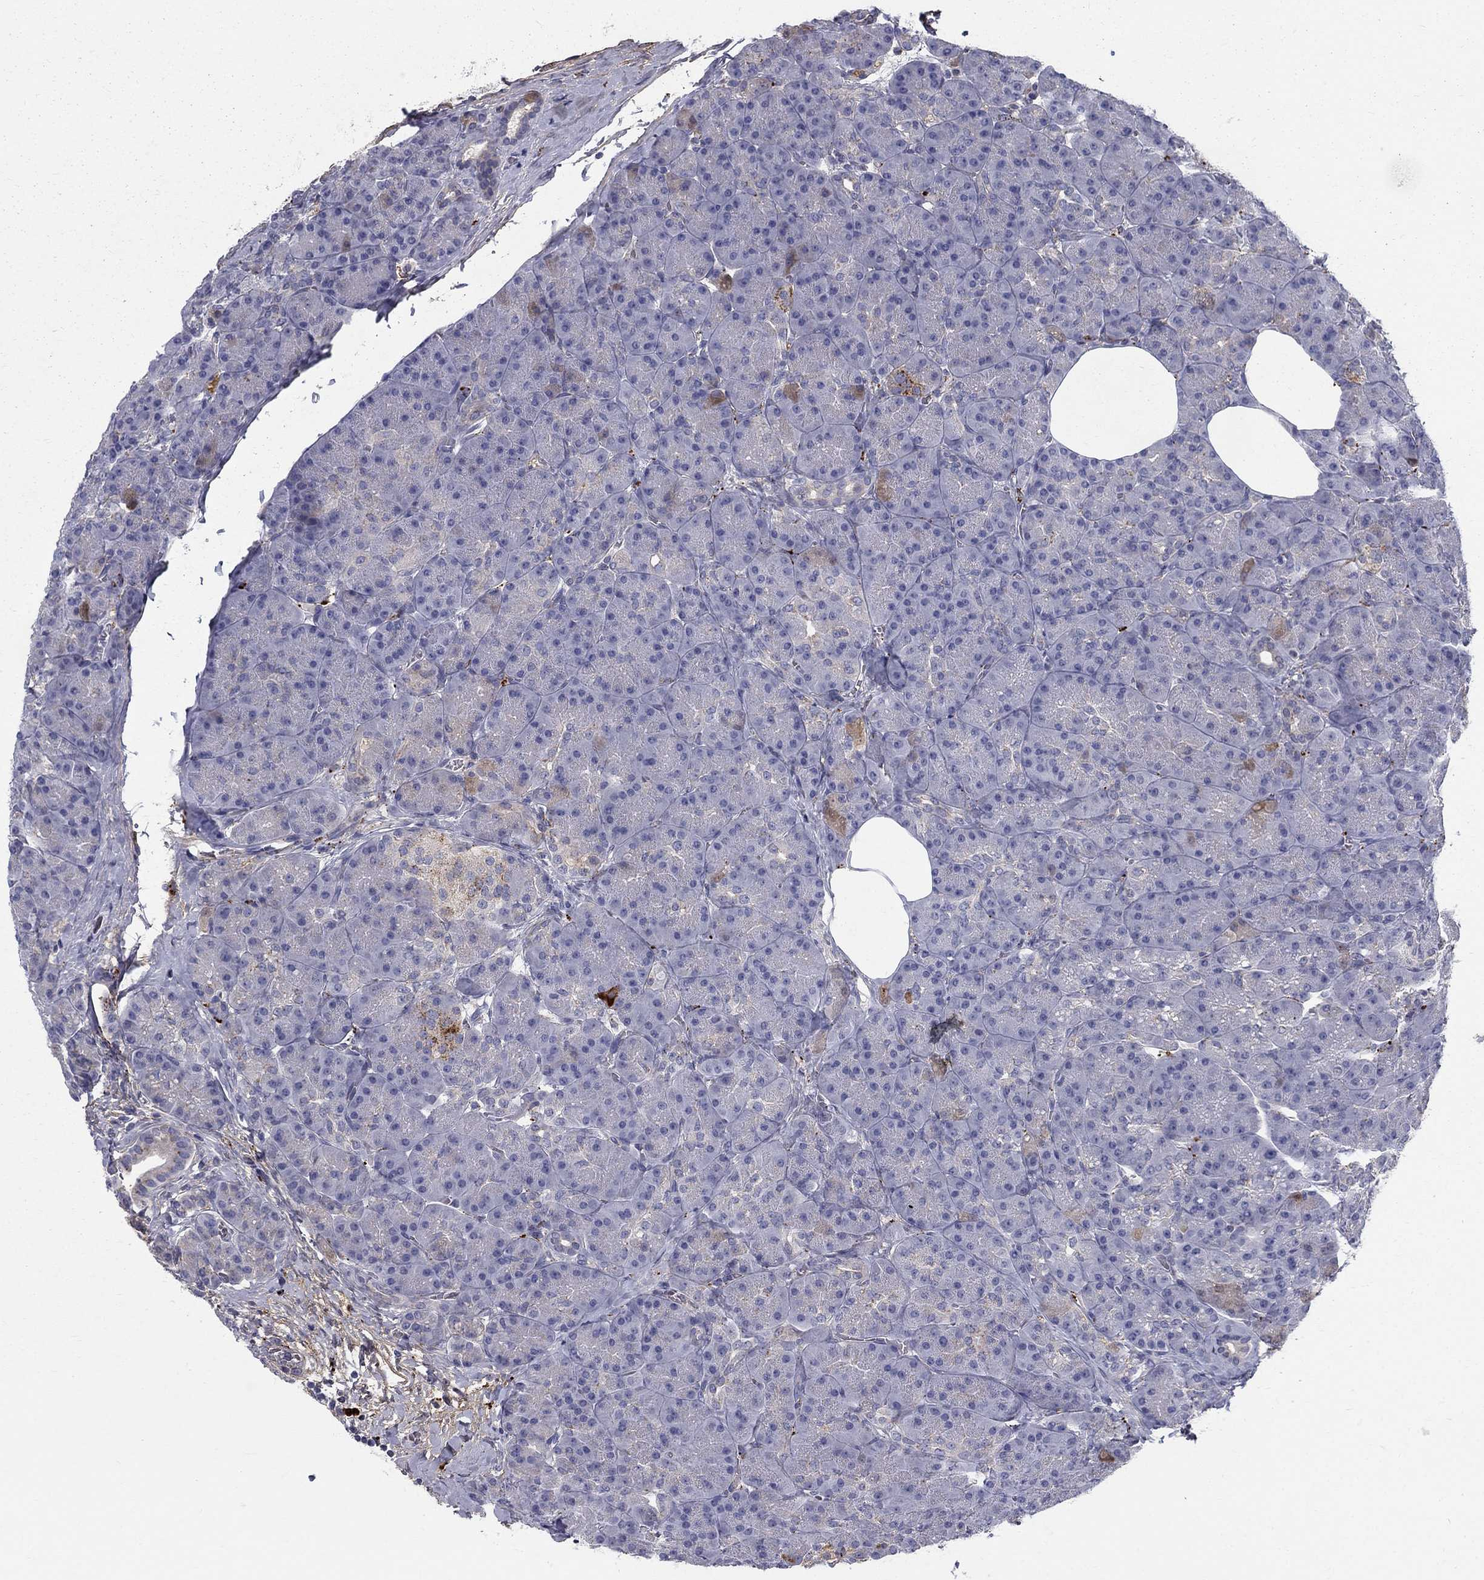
{"staining": {"intensity": "strong", "quantity": "<25%", "location": "cytoplasmic/membranous"}, "tissue": "pancreas", "cell_type": "Exocrine glandular cells", "image_type": "normal", "snomed": [{"axis": "morphology", "description": "Normal tissue, NOS"}, {"axis": "topography", "description": "Pancreas"}], "caption": "Immunohistochemical staining of benign pancreas shows <25% levels of strong cytoplasmic/membranous protein positivity in about <25% of exocrine glandular cells.", "gene": "EPDR1", "patient": {"sex": "male", "age": 57}}